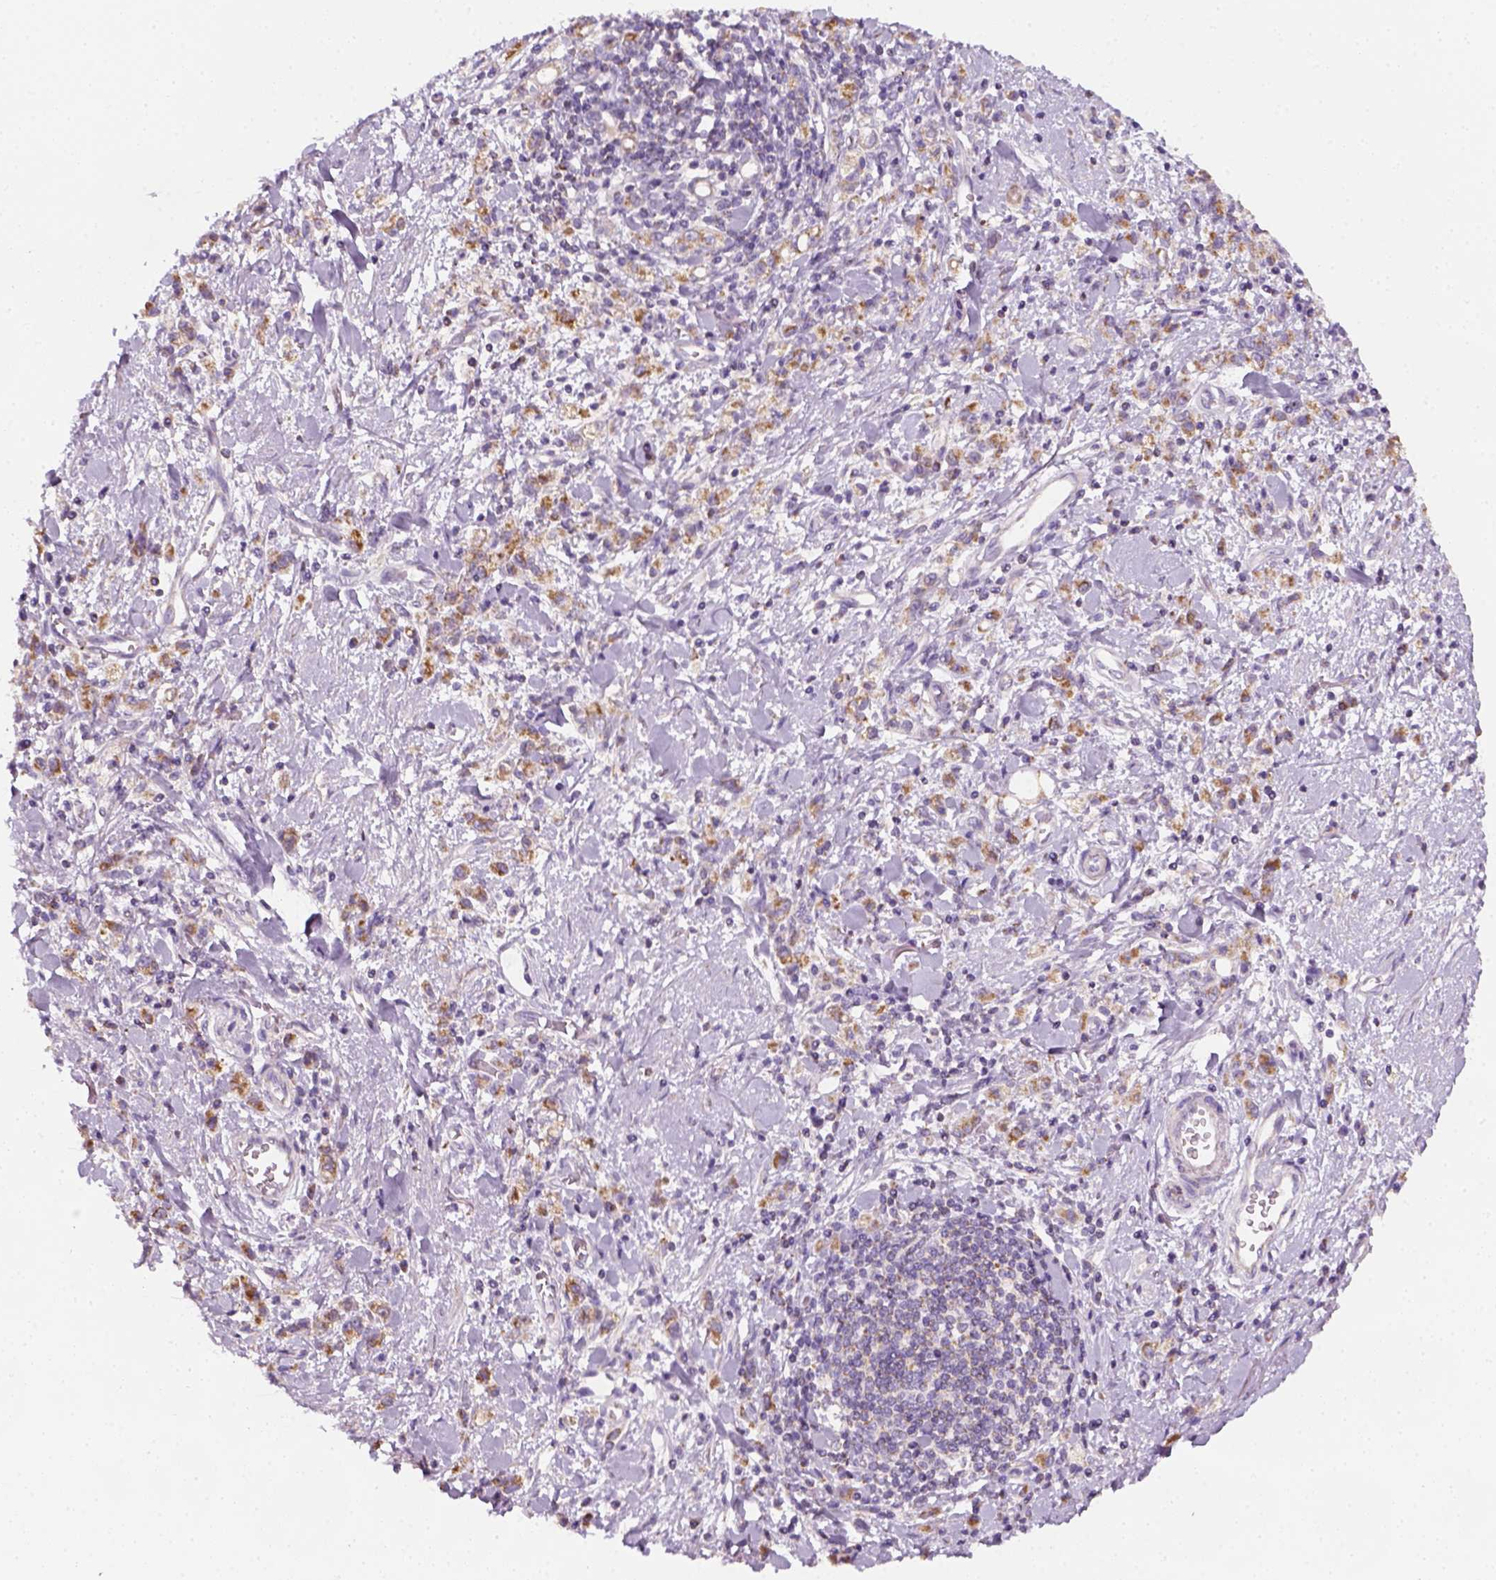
{"staining": {"intensity": "moderate", "quantity": ">75%", "location": "cytoplasmic/membranous"}, "tissue": "stomach cancer", "cell_type": "Tumor cells", "image_type": "cancer", "snomed": [{"axis": "morphology", "description": "Adenocarcinoma, NOS"}, {"axis": "topography", "description": "Stomach"}], "caption": "Stomach cancer (adenocarcinoma) stained for a protein (brown) displays moderate cytoplasmic/membranous positive staining in approximately >75% of tumor cells.", "gene": "AWAT2", "patient": {"sex": "male", "age": 77}}